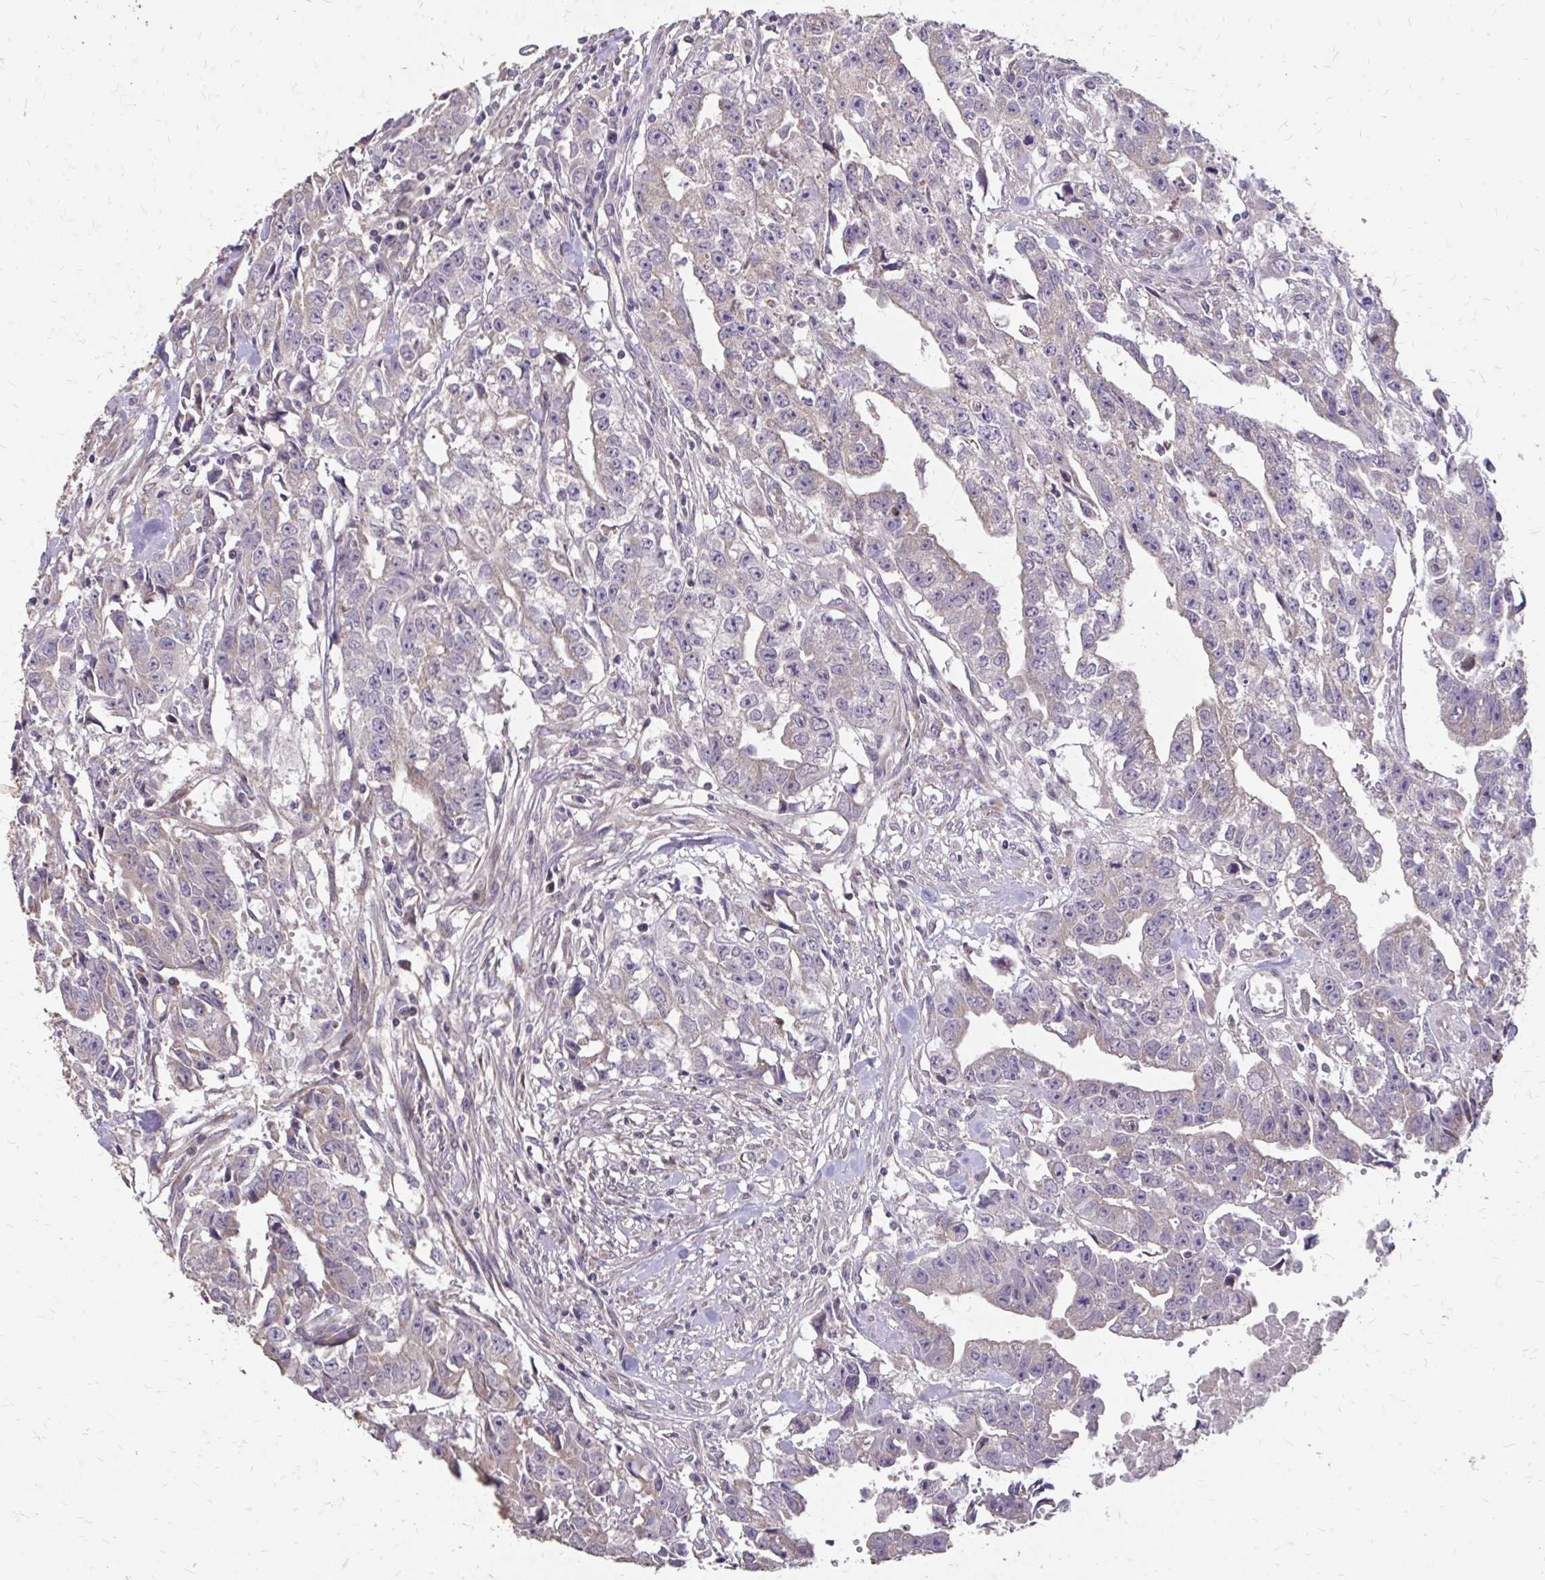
{"staining": {"intensity": "negative", "quantity": "none", "location": "none"}, "tissue": "testis cancer", "cell_type": "Tumor cells", "image_type": "cancer", "snomed": [{"axis": "morphology", "description": "Carcinoma, Embryonal, NOS"}, {"axis": "morphology", "description": "Teratoma, malignant, NOS"}, {"axis": "topography", "description": "Testis"}], "caption": "Testis cancer (embryonal carcinoma) was stained to show a protein in brown. There is no significant expression in tumor cells.", "gene": "MYORG", "patient": {"sex": "male", "age": 24}}